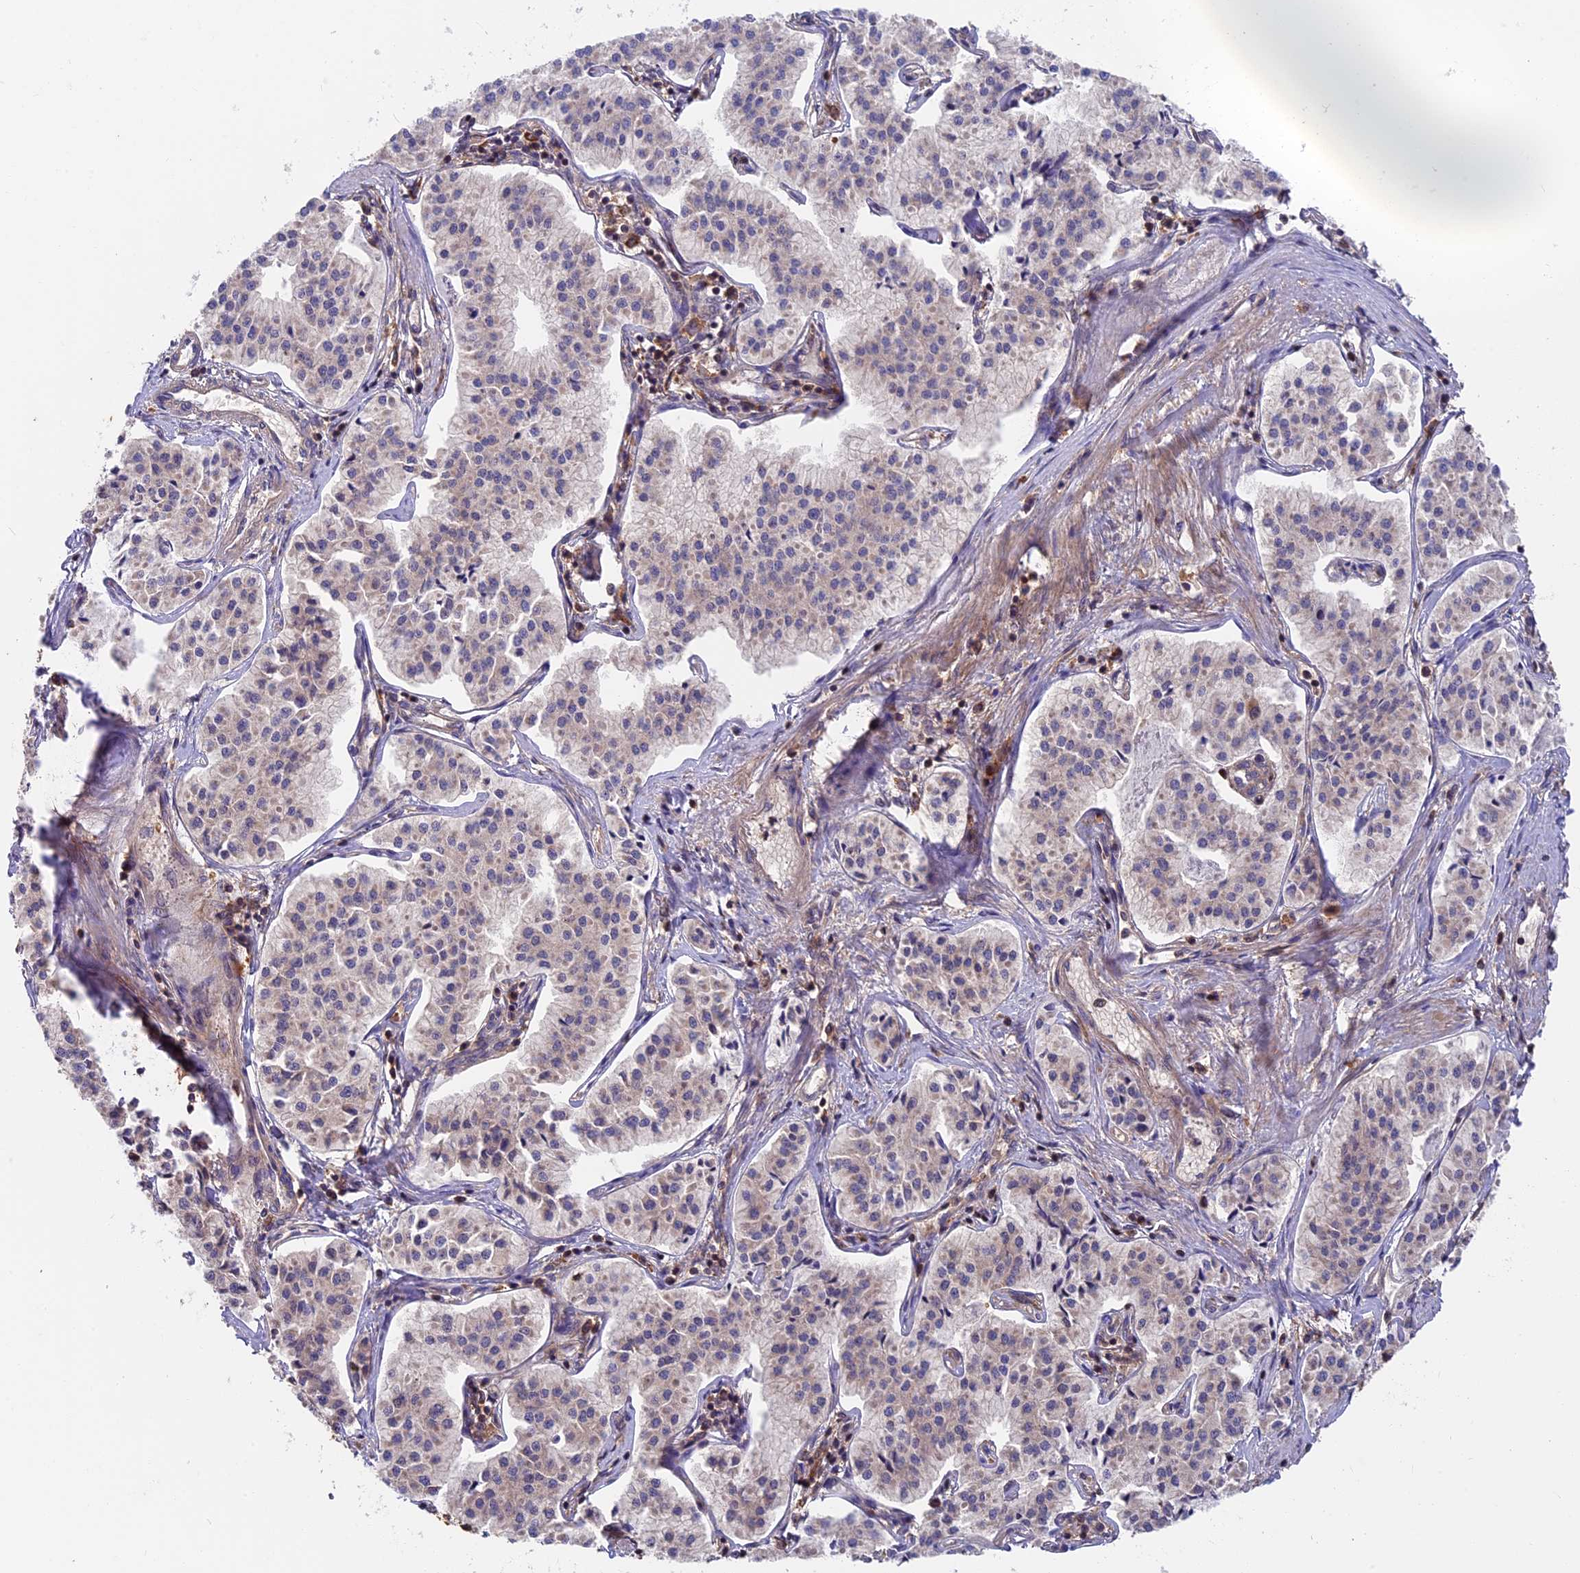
{"staining": {"intensity": "weak", "quantity": "<25%", "location": "cytoplasmic/membranous"}, "tissue": "pancreatic cancer", "cell_type": "Tumor cells", "image_type": "cancer", "snomed": [{"axis": "morphology", "description": "Adenocarcinoma, NOS"}, {"axis": "topography", "description": "Pancreas"}], "caption": "DAB immunohistochemical staining of pancreatic cancer (adenocarcinoma) displays no significant positivity in tumor cells.", "gene": "MYO9B", "patient": {"sex": "female", "age": 50}}